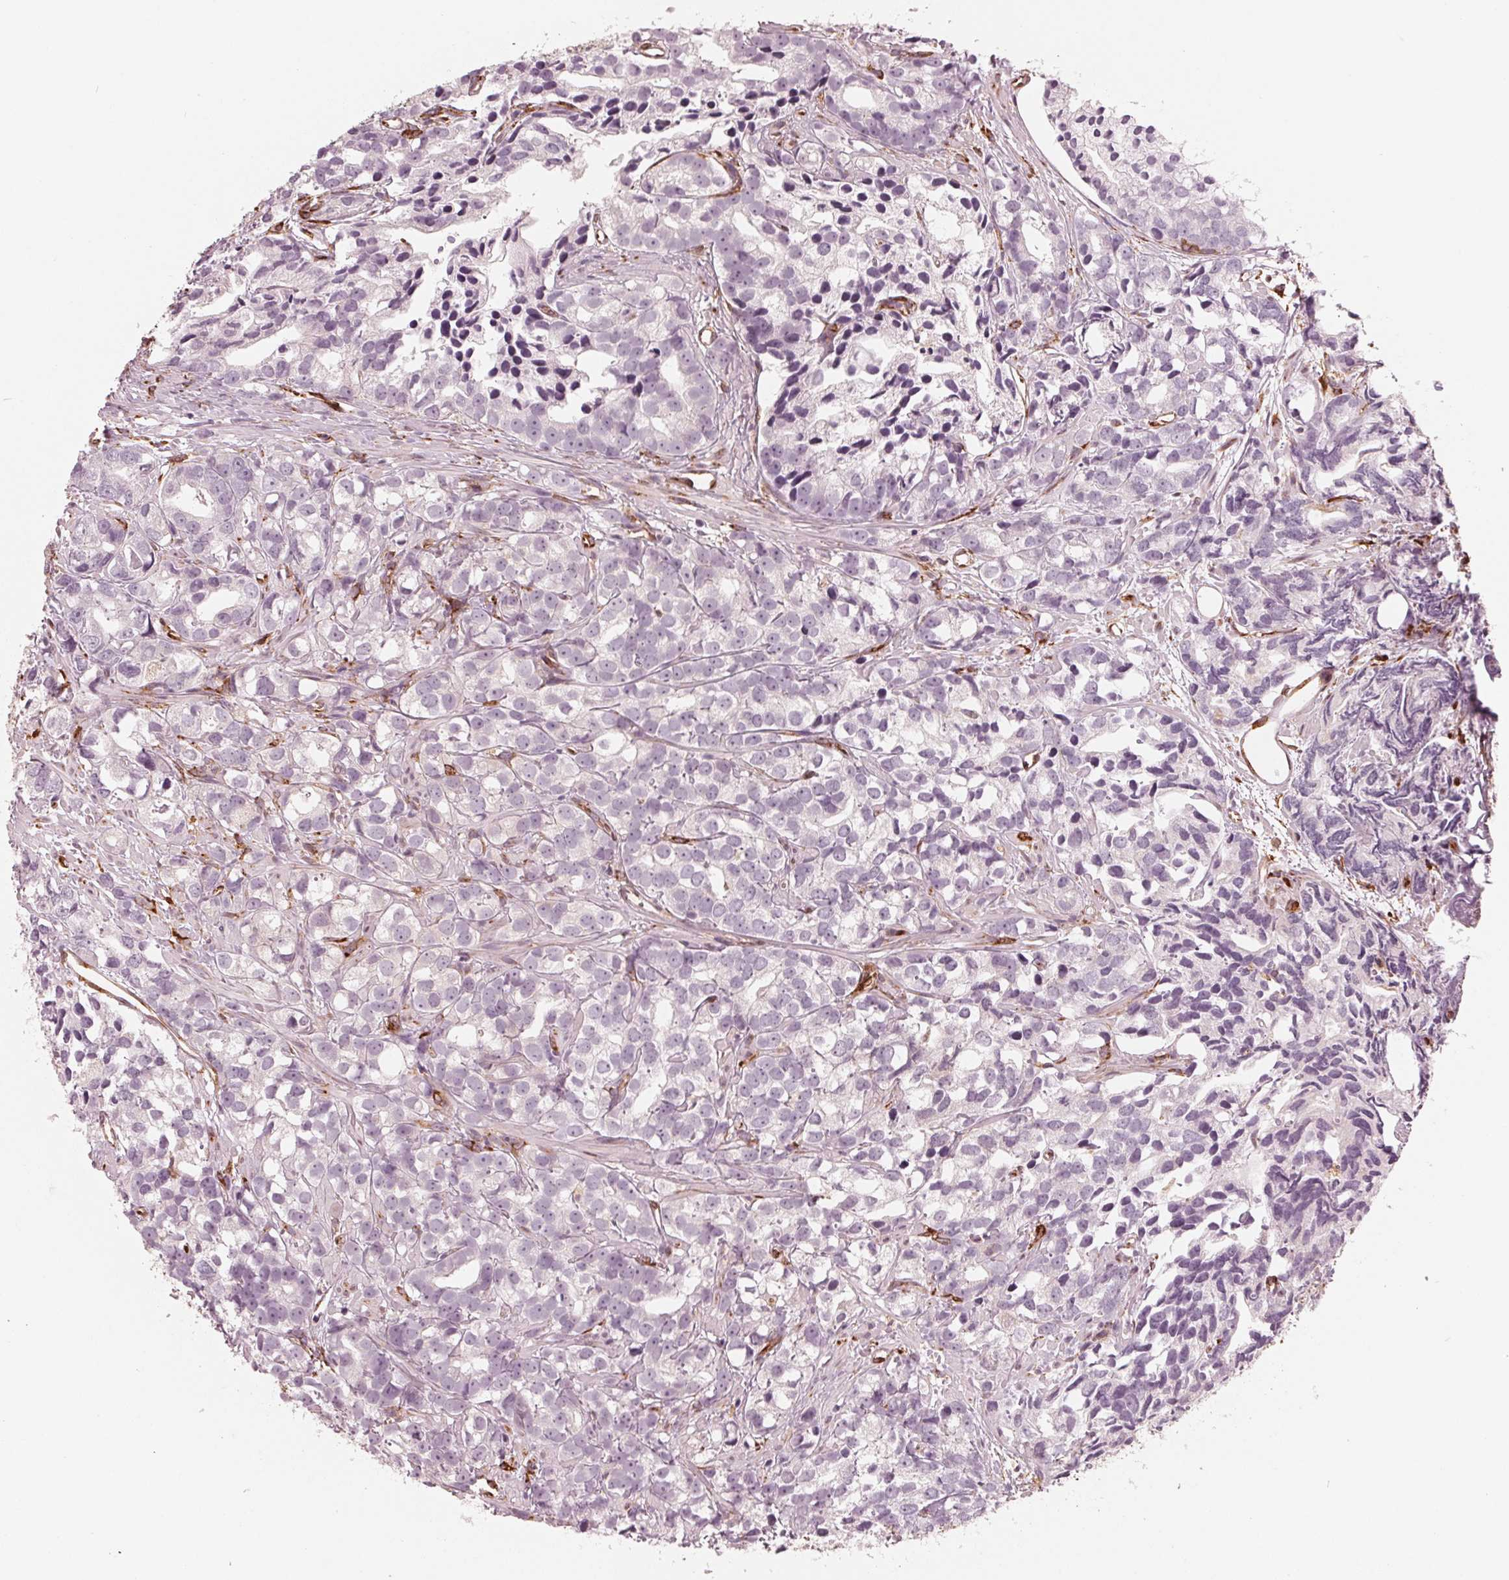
{"staining": {"intensity": "negative", "quantity": "none", "location": "none"}, "tissue": "prostate cancer", "cell_type": "Tumor cells", "image_type": "cancer", "snomed": [{"axis": "morphology", "description": "Adenocarcinoma, High grade"}, {"axis": "topography", "description": "Prostate"}], "caption": "This histopathology image is of prostate adenocarcinoma (high-grade) stained with immunohistochemistry (IHC) to label a protein in brown with the nuclei are counter-stained blue. There is no staining in tumor cells.", "gene": "IKBIP", "patient": {"sex": "male", "age": 79}}